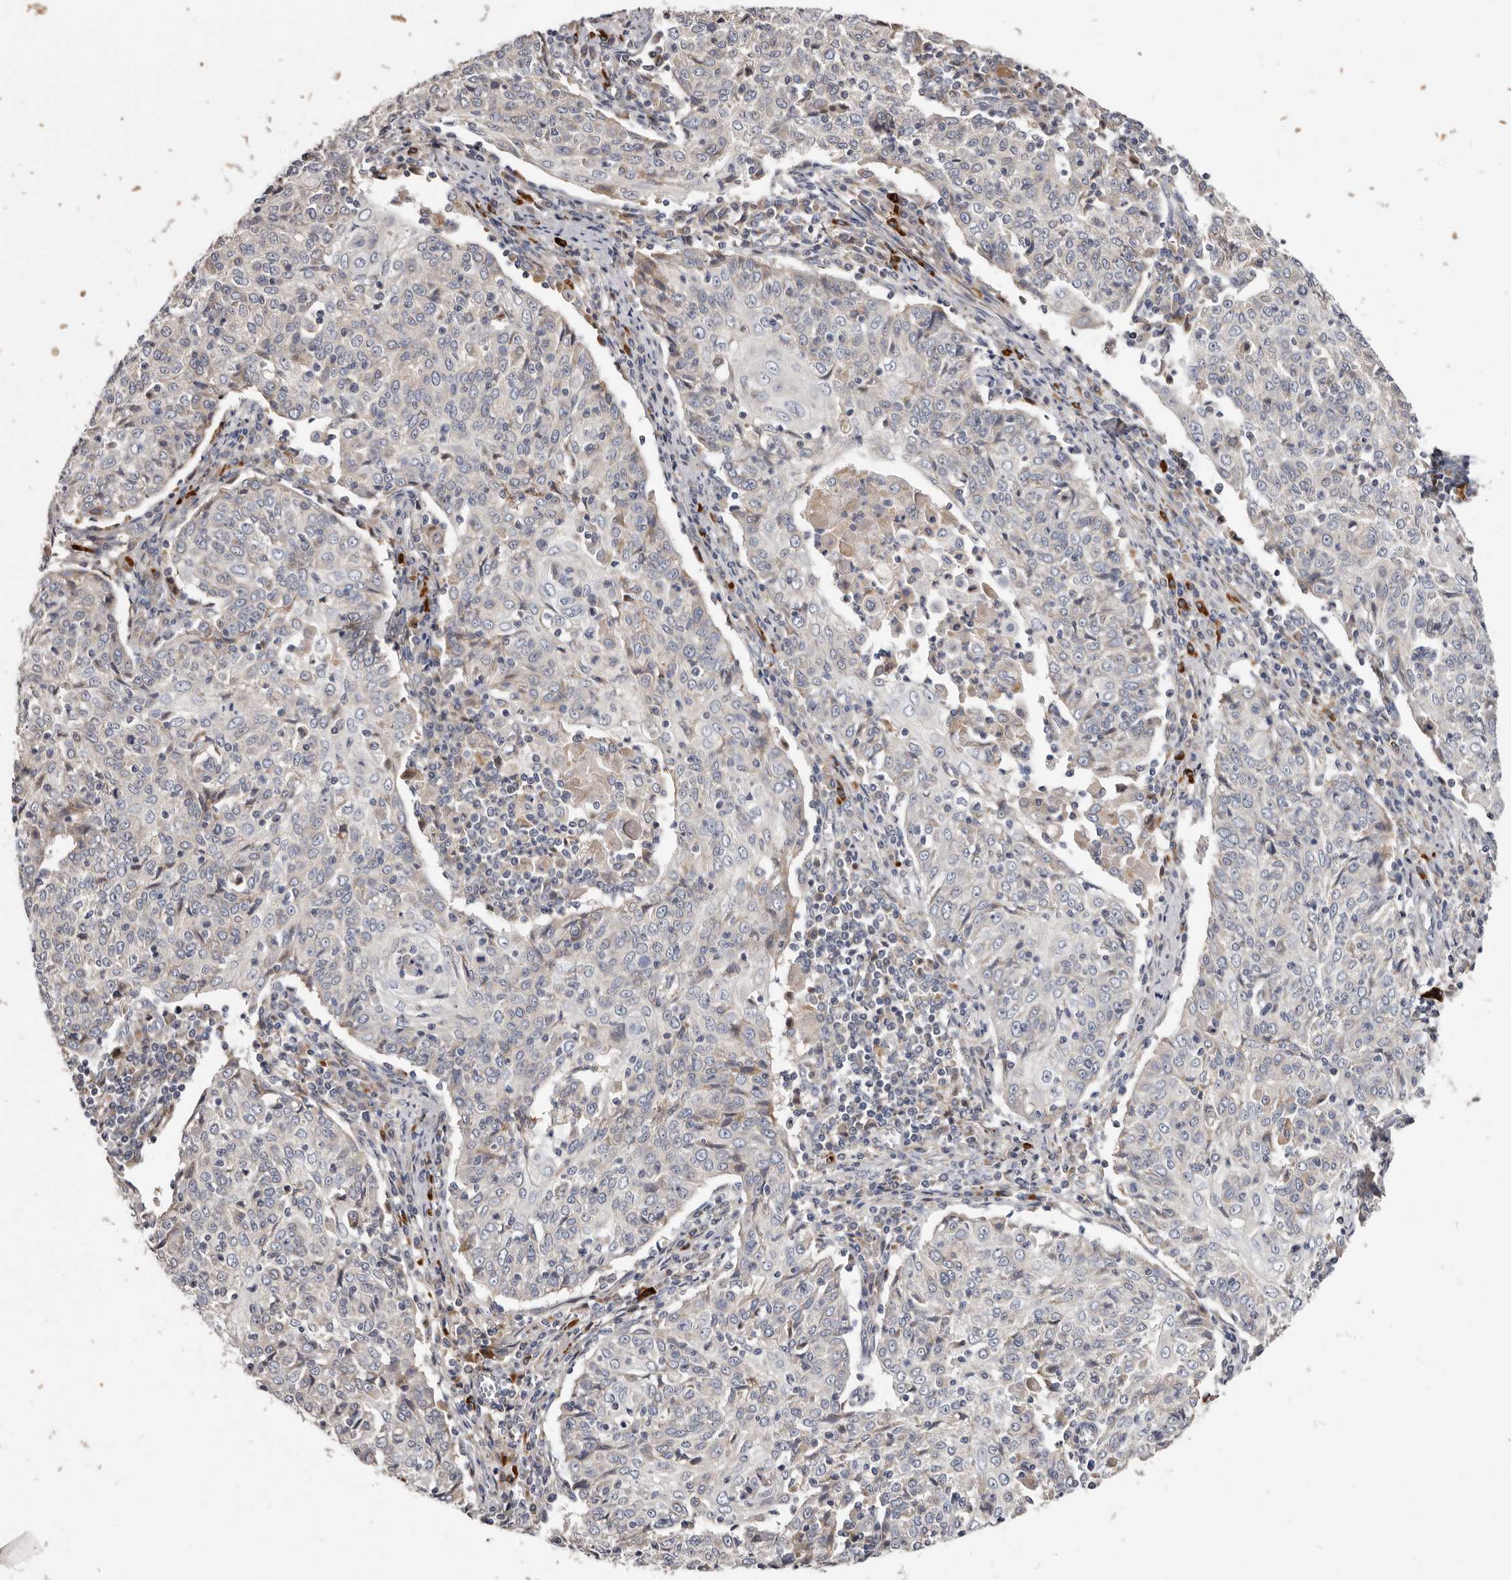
{"staining": {"intensity": "negative", "quantity": "none", "location": "none"}, "tissue": "cervical cancer", "cell_type": "Tumor cells", "image_type": "cancer", "snomed": [{"axis": "morphology", "description": "Squamous cell carcinoma, NOS"}, {"axis": "topography", "description": "Cervix"}], "caption": "A high-resolution photomicrograph shows IHC staining of cervical squamous cell carcinoma, which shows no significant positivity in tumor cells. Nuclei are stained in blue.", "gene": "ASIC5", "patient": {"sex": "female", "age": 48}}